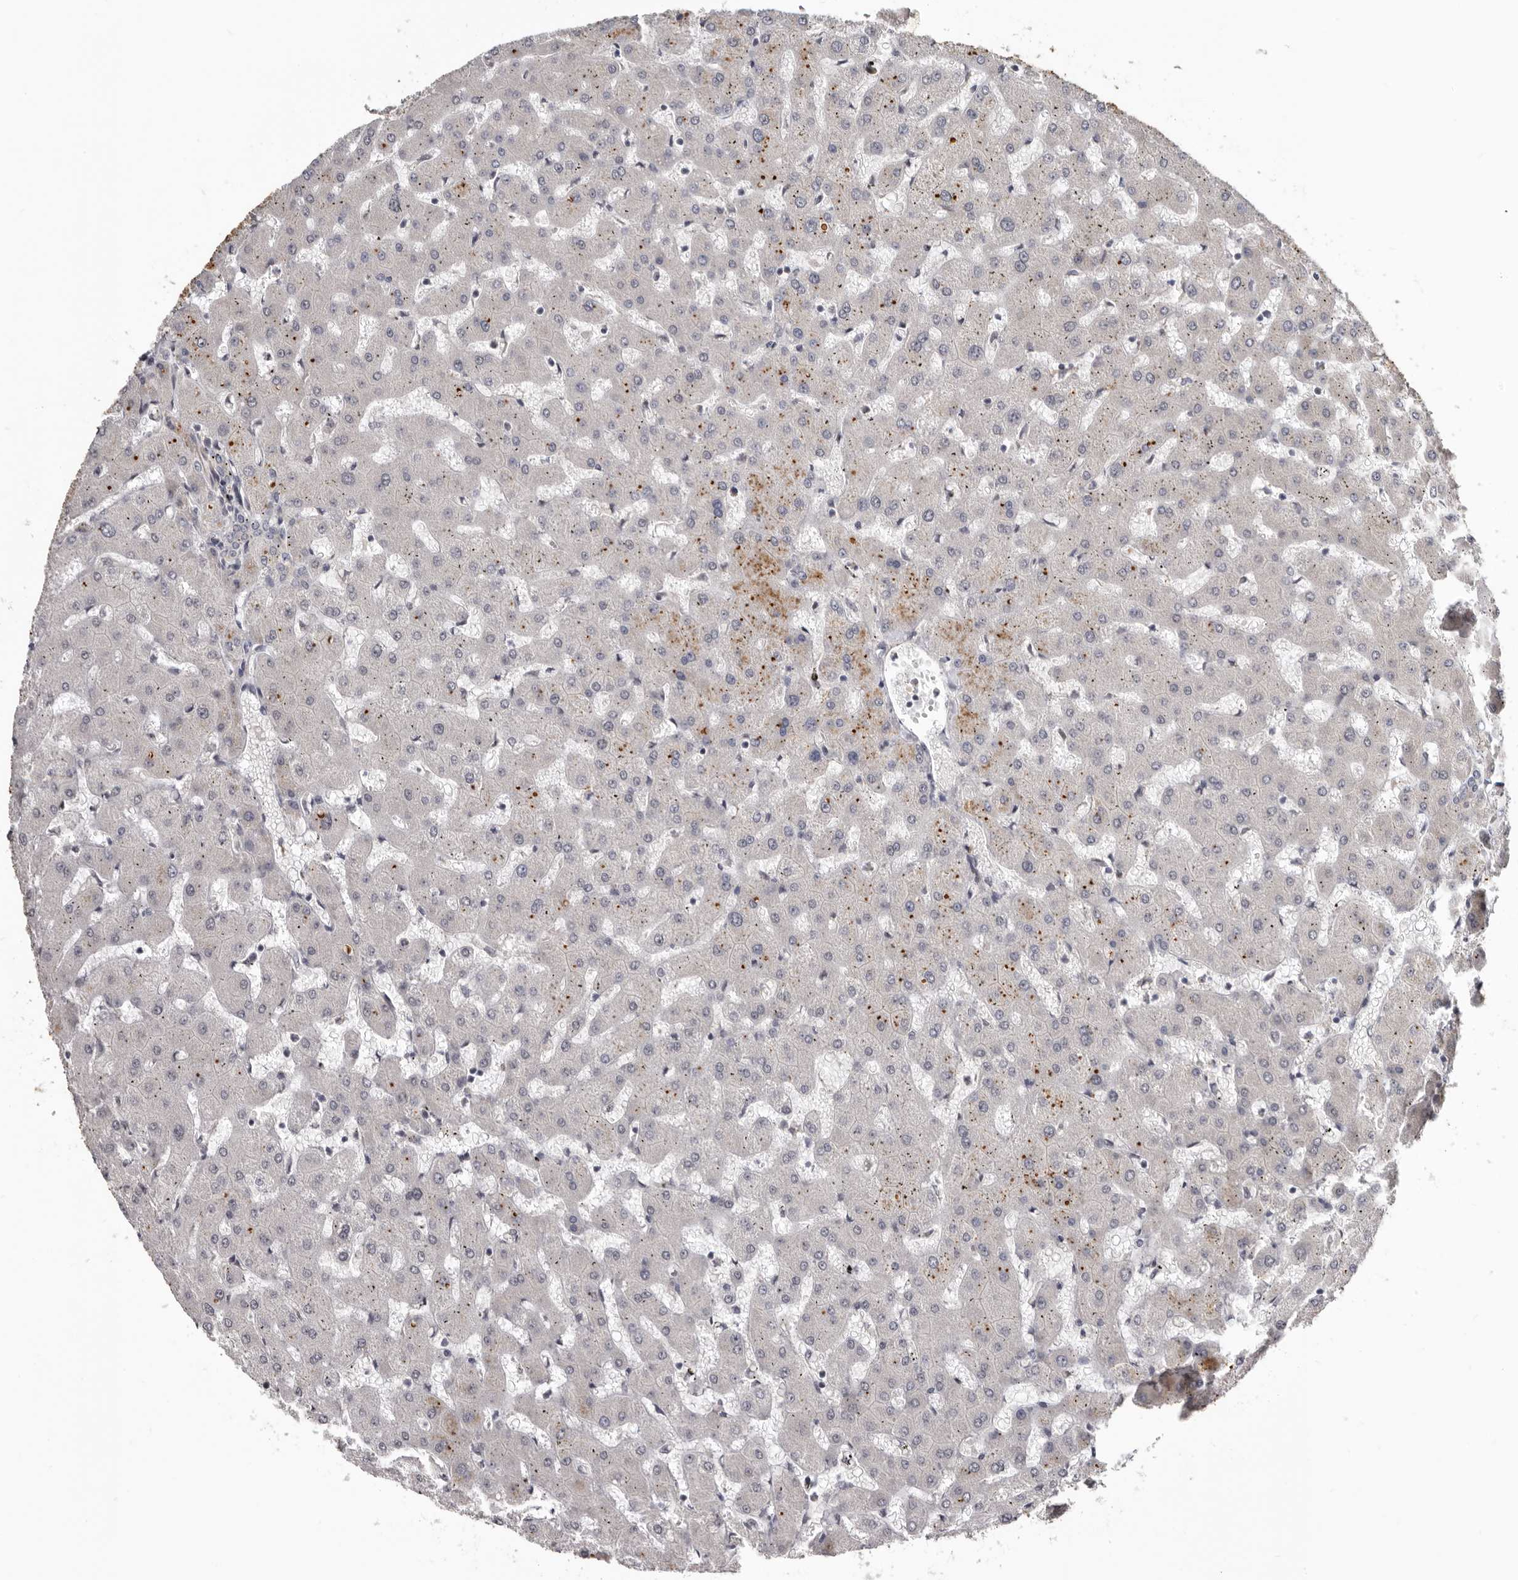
{"staining": {"intensity": "negative", "quantity": "none", "location": "none"}, "tissue": "liver", "cell_type": "Cholangiocytes", "image_type": "normal", "snomed": [{"axis": "morphology", "description": "Normal tissue, NOS"}, {"axis": "topography", "description": "Liver"}], "caption": "IHC micrograph of benign human liver stained for a protein (brown), which shows no positivity in cholangiocytes. (Immunohistochemistry (ihc), brightfield microscopy, high magnification).", "gene": "CDCA8", "patient": {"sex": "female", "age": 63}}